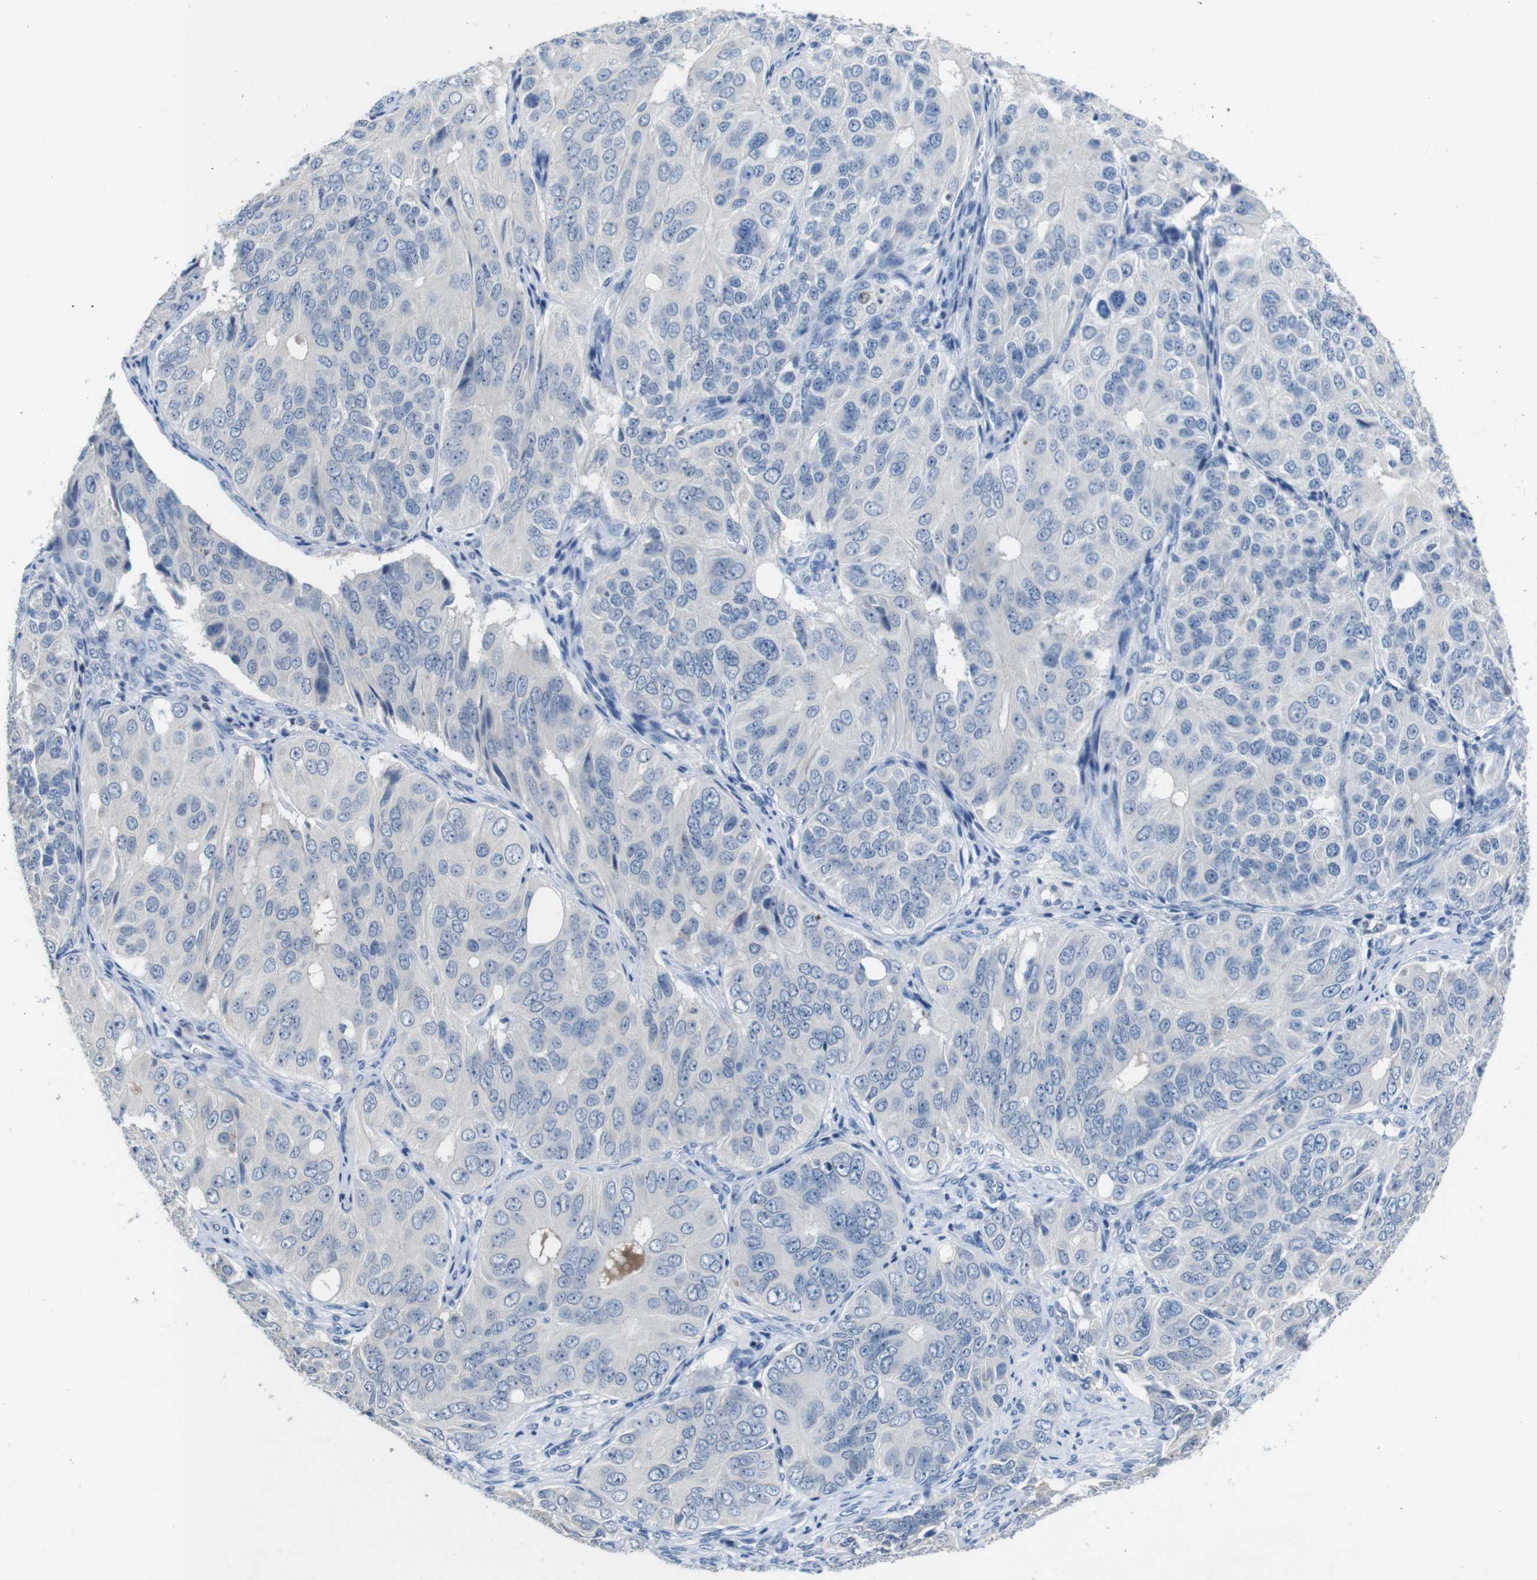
{"staining": {"intensity": "negative", "quantity": "none", "location": "none"}, "tissue": "ovarian cancer", "cell_type": "Tumor cells", "image_type": "cancer", "snomed": [{"axis": "morphology", "description": "Carcinoma, endometroid"}, {"axis": "topography", "description": "Ovary"}], "caption": "The image reveals no significant expression in tumor cells of ovarian cancer (endometroid carcinoma). (DAB (3,3'-diaminobenzidine) IHC visualized using brightfield microscopy, high magnification).", "gene": "SLC2A8", "patient": {"sex": "female", "age": 51}}